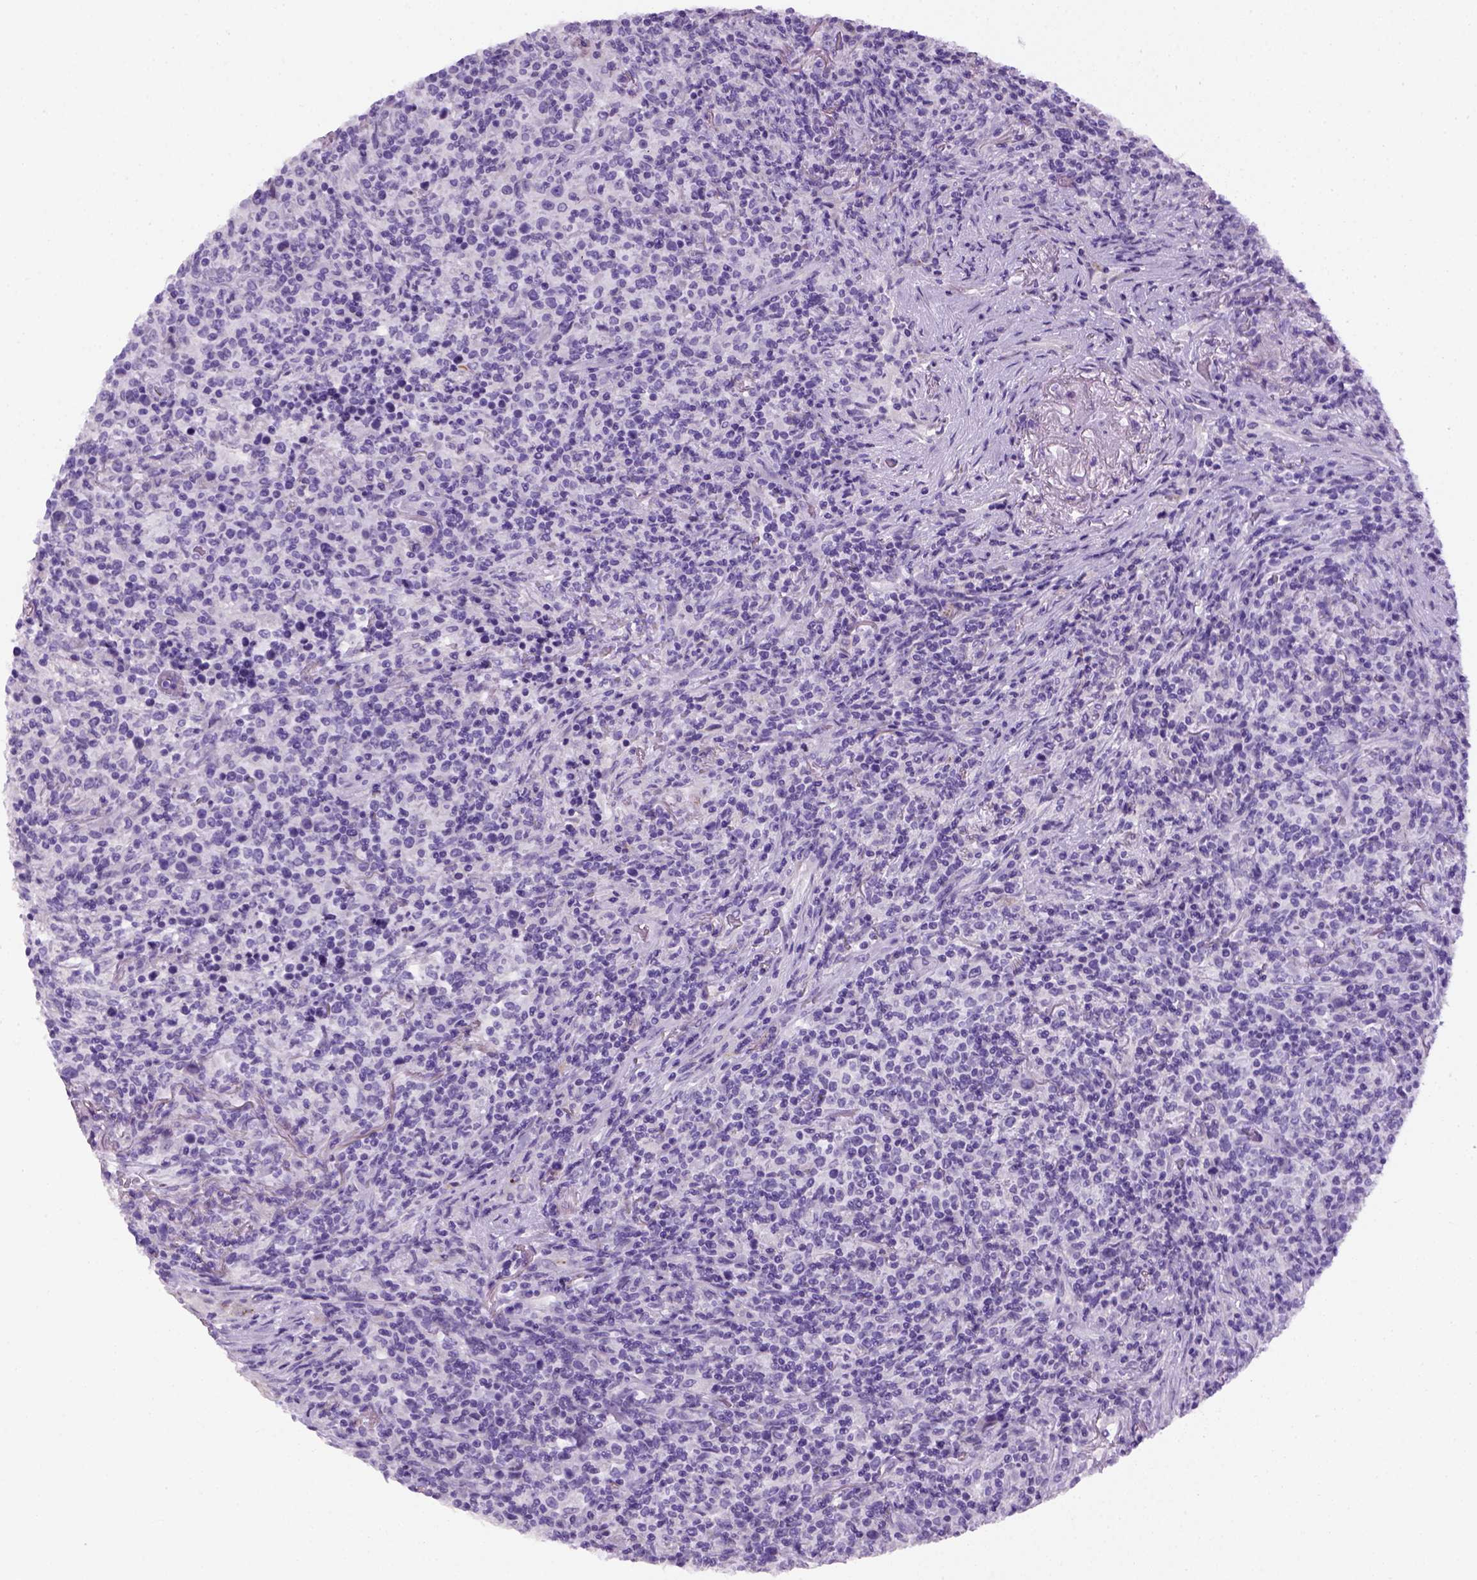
{"staining": {"intensity": "negative", "quantity": "none", "location": "none"}, "tissue": "lymphoma", "cell_type": "Tumor cells", "image_type": "cancer", "snomed": [{"axis": "morphology", "description": "Malignant lymphoma, non-Hodgkin's type, High grade"}, {"axis": "topography", "description": "Lung"}], "caption": "This is an immunohistochemistry photomicrograph of lymphoma. There is no staining in tumor cells.", "gene": "KRT71", "patient": {"sex": "male", "age": 79}}